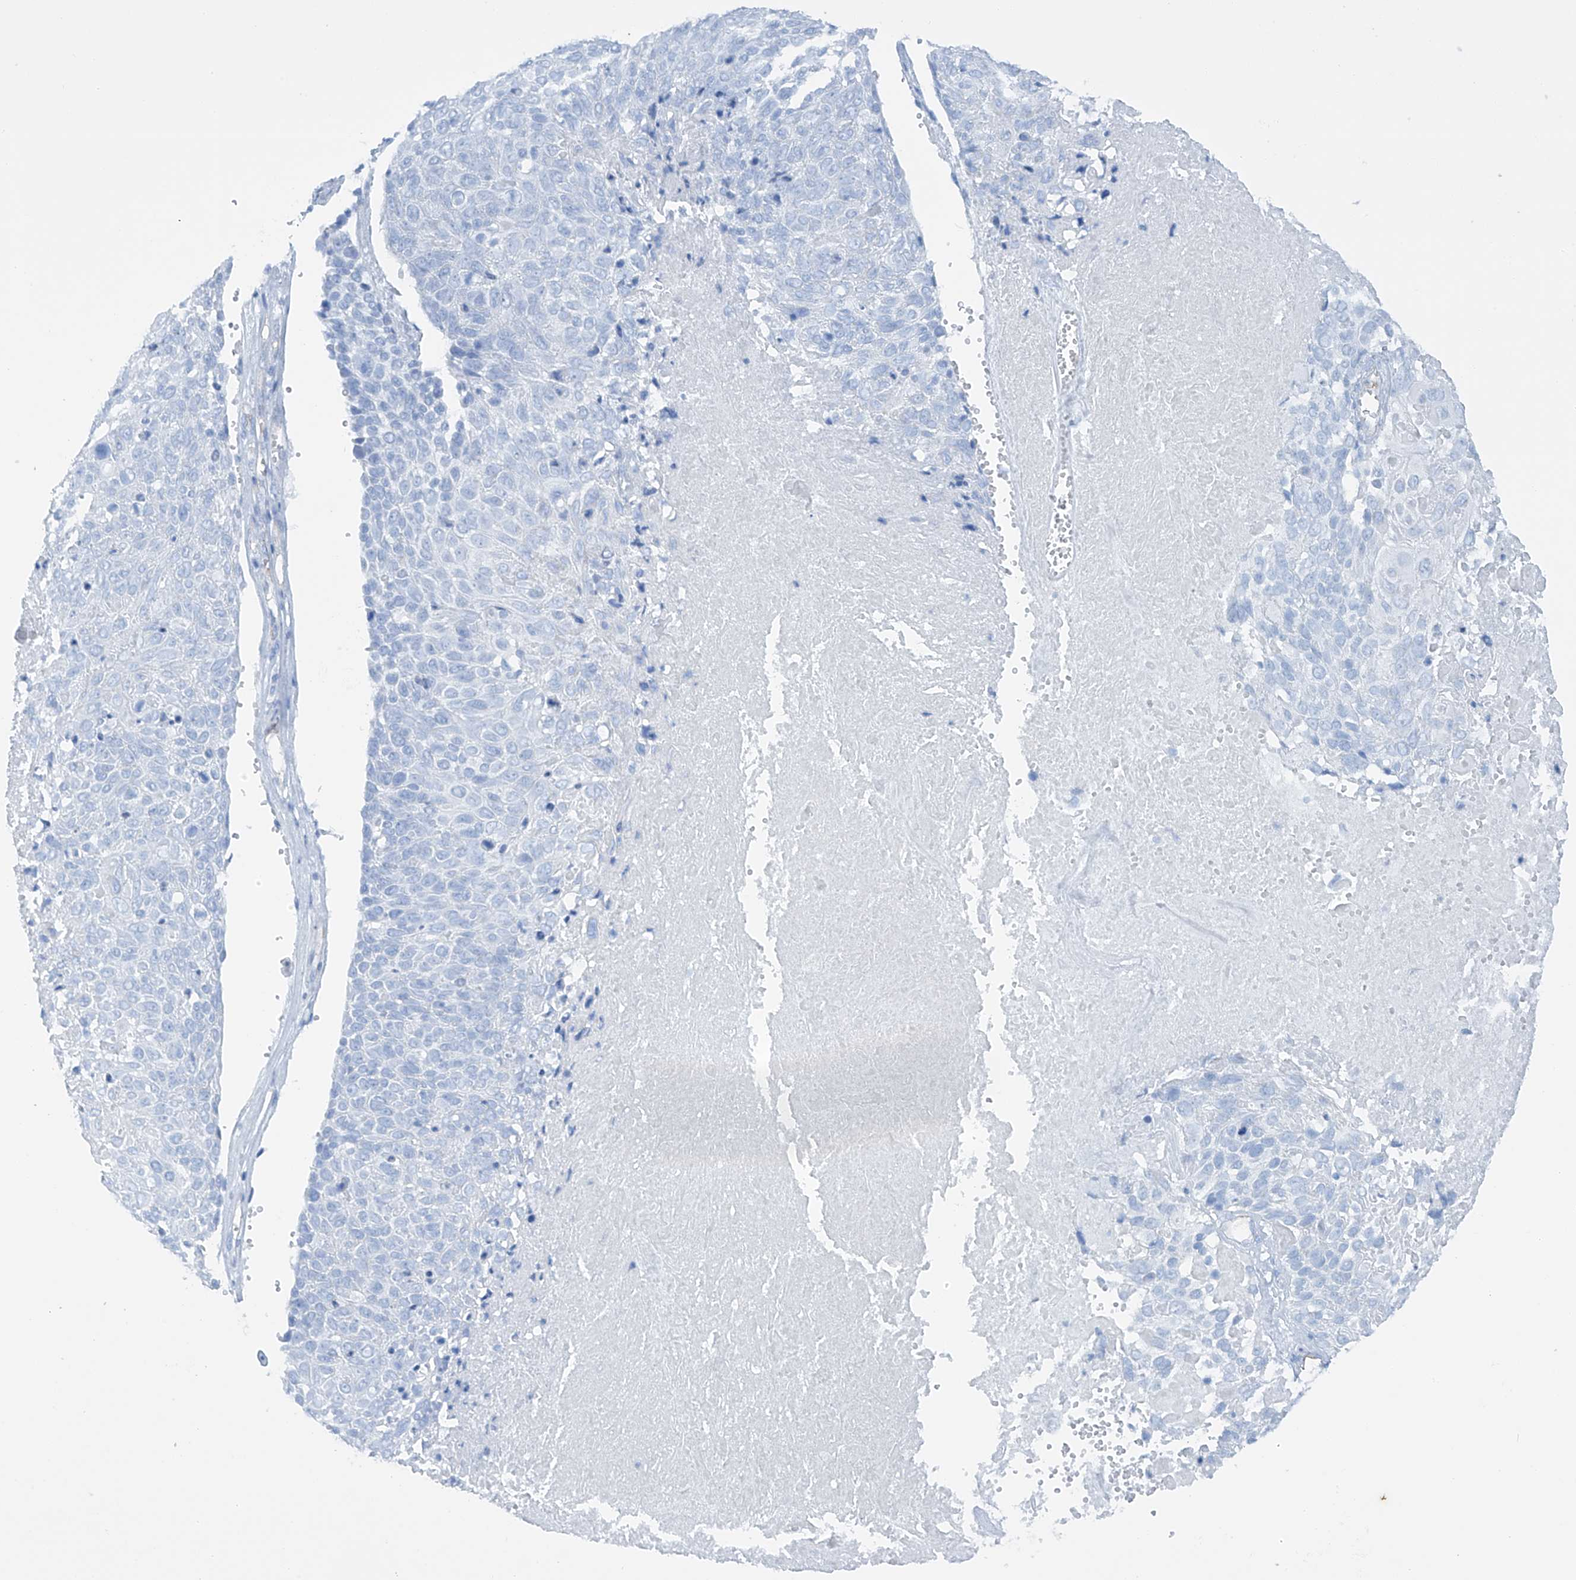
{"staining": {"intensity": "negative", "quantity": "none", "location": "none"}, "tissue": "cervical cancer", "cell_type": "Tumor cells", "image_type": "cancer", "snomed": [{"axis": "morphology", "description": "Squamous cell carcinoma, NOS"}, {"axis": "topography", "description": "Cervix"}], "caption": "DAB immunohistochemical staining of human squamous cell carcinoma (cervical) reveals no significant staining in tumor cells.", "gene": "MAGI1", "patient": {"sex": "female", "age": 74}}